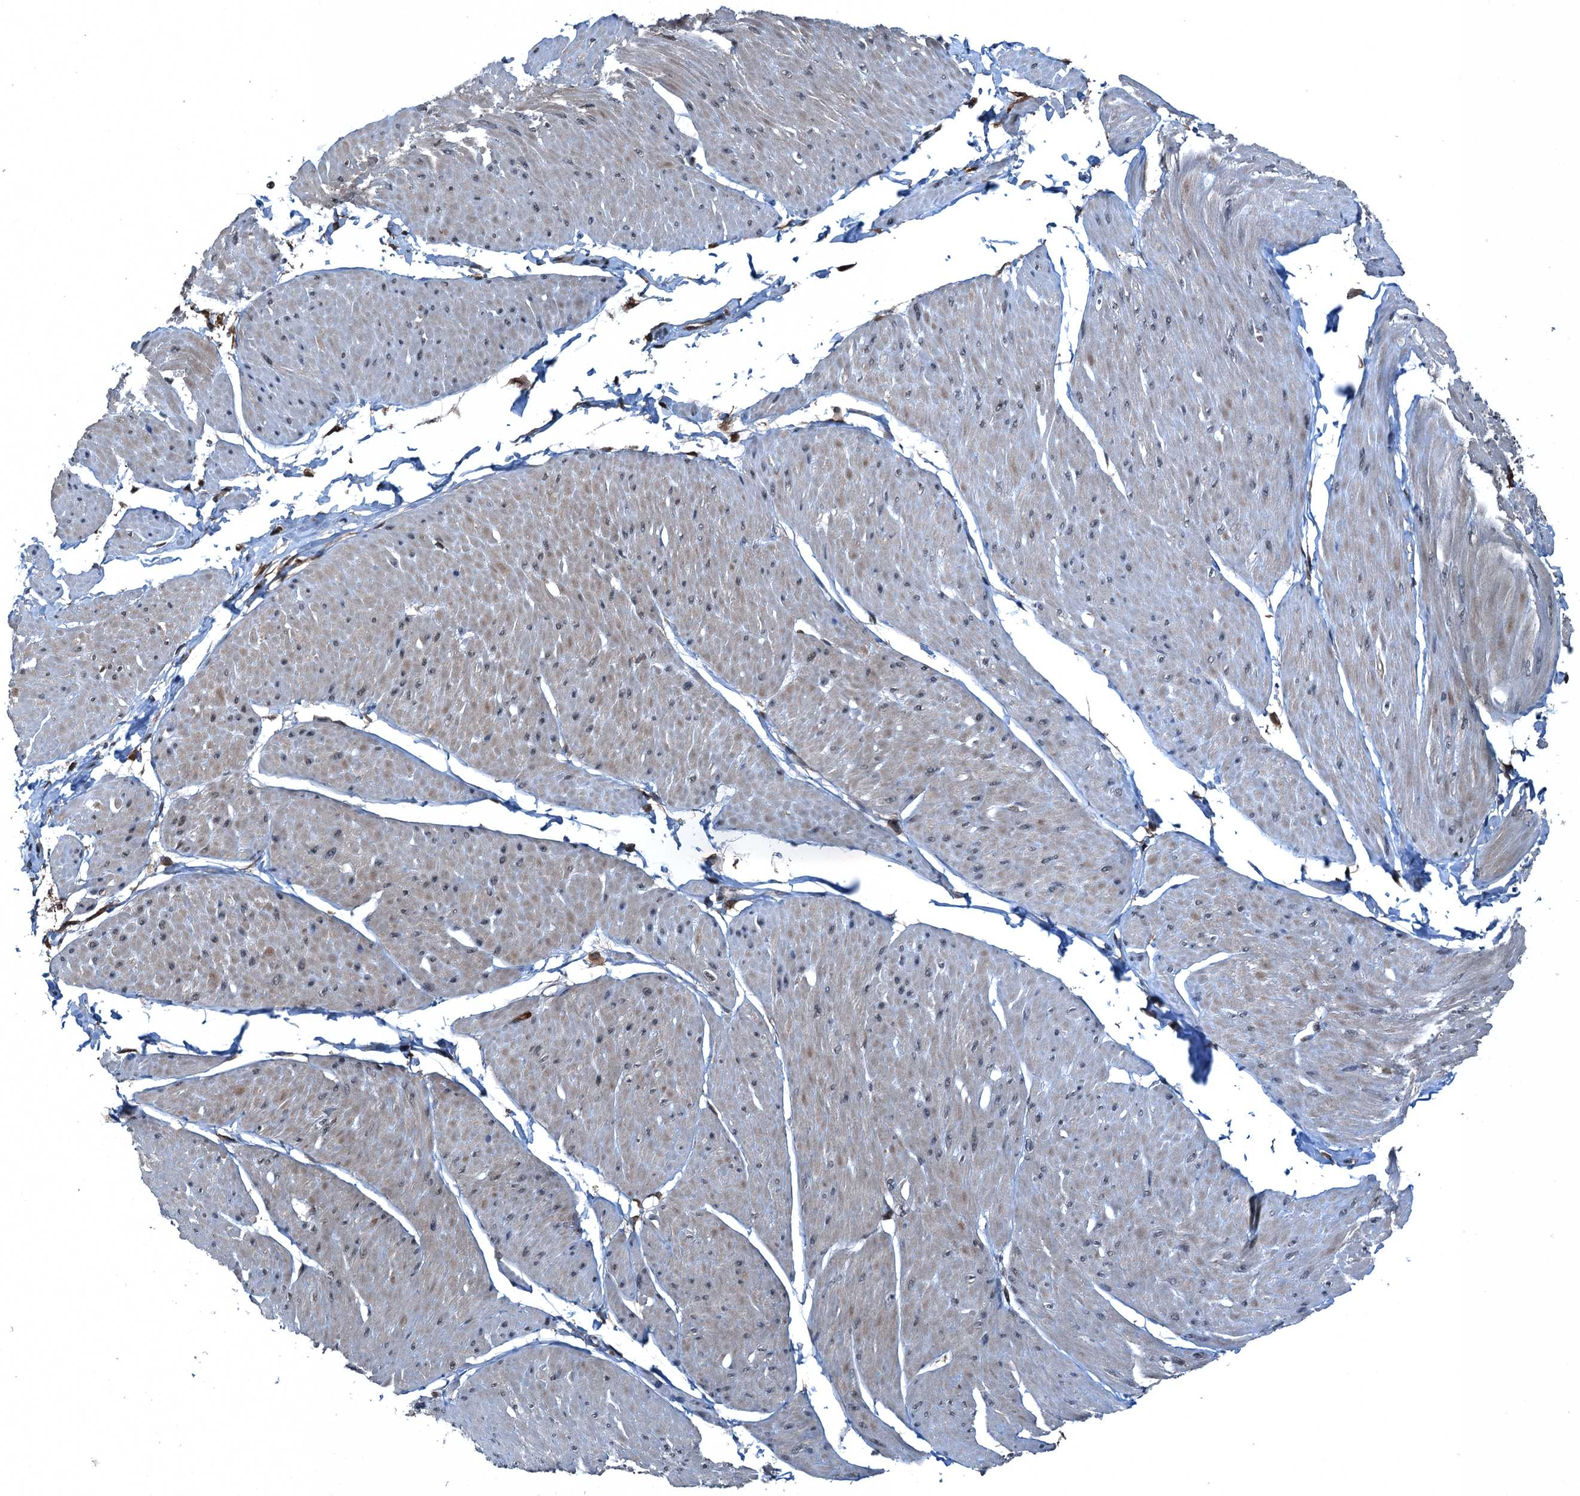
{"staining": {"intensity": "weak", "quantity": "<25%", "location": "nuclear"}, "tissue": "smooth muscle", "cell_type": "Smooth muscle cells", "image_type": "normal", "snomed": [{"axis": "morphology", "description": "Urothelial carcinoma, High grade"}, {"axis": "topography", "description": "Urinary bladder"}], "caption": "IHC of unremarkable human smooth muscle reveals no staining in smooth muscle cells. Brightfield microscopy of immunohistochemistry (IHC) stained with DAB (3,3'-diaminobenzidine) (brown) and hematoxylin (blue), captured at high magnification.", "gene": "RNH1", "patient": {"sex": "male", "age": 46}}